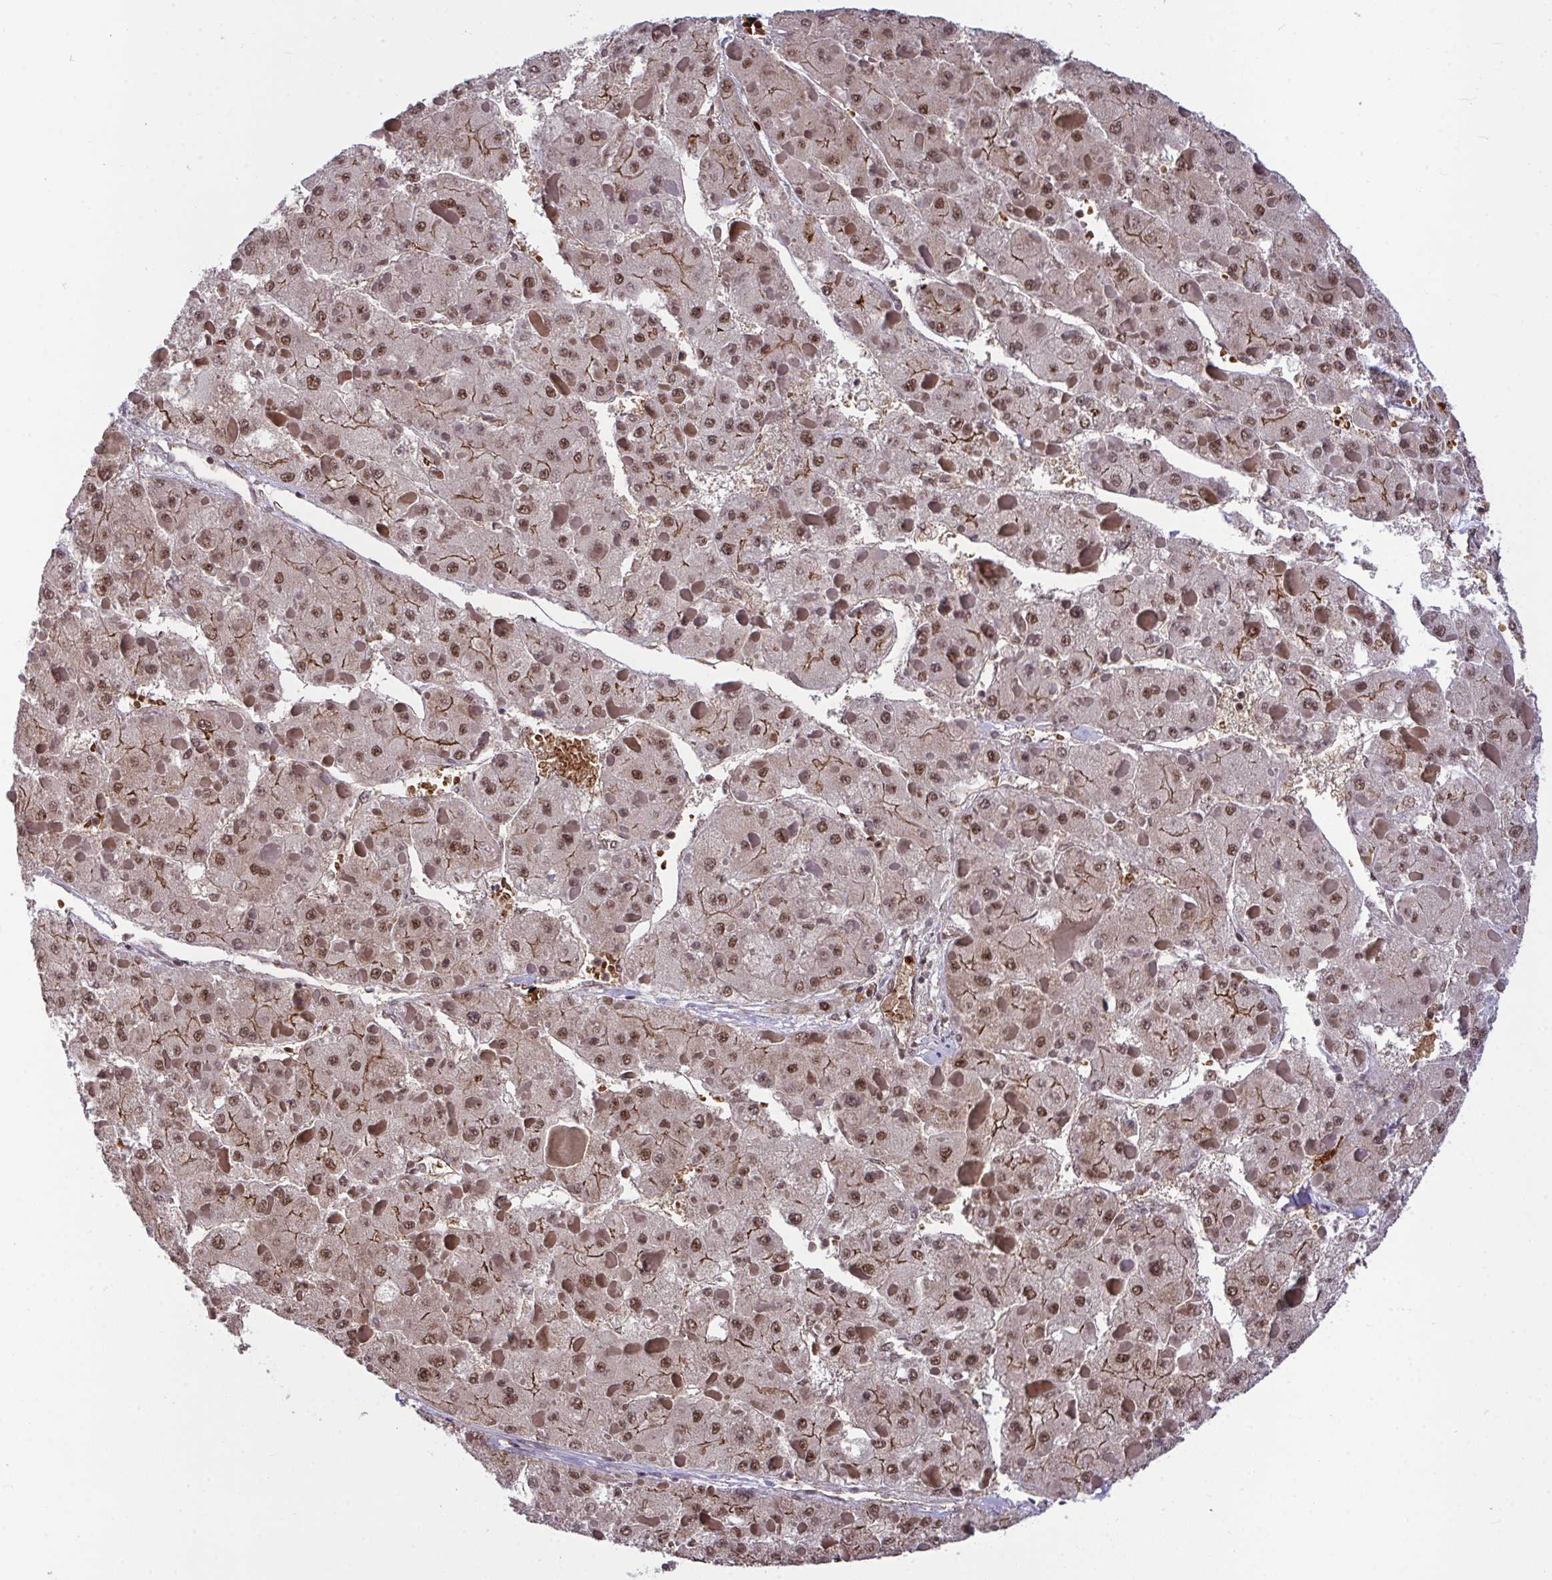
{"staining": {"intensity": "moderate", "quantity": ">75%", "location": "nuclear"}, "tissue": "liver cancer", "cell_type": "Tumor cells", "image_type": "cancer", "snomed": [{"axis": "morphology", "description": "Carcinoma, Hepatocellular, NOS"}, {"axis": "topography", "description": "Liver"}], "caption": "Human liver cancer stained for a protein (brown) shows moderate nuclear positive positivity in approximately >75% of tumor cells.", "gene": "PPP1CA", "patient": {"sex": "female", "age": 73}}